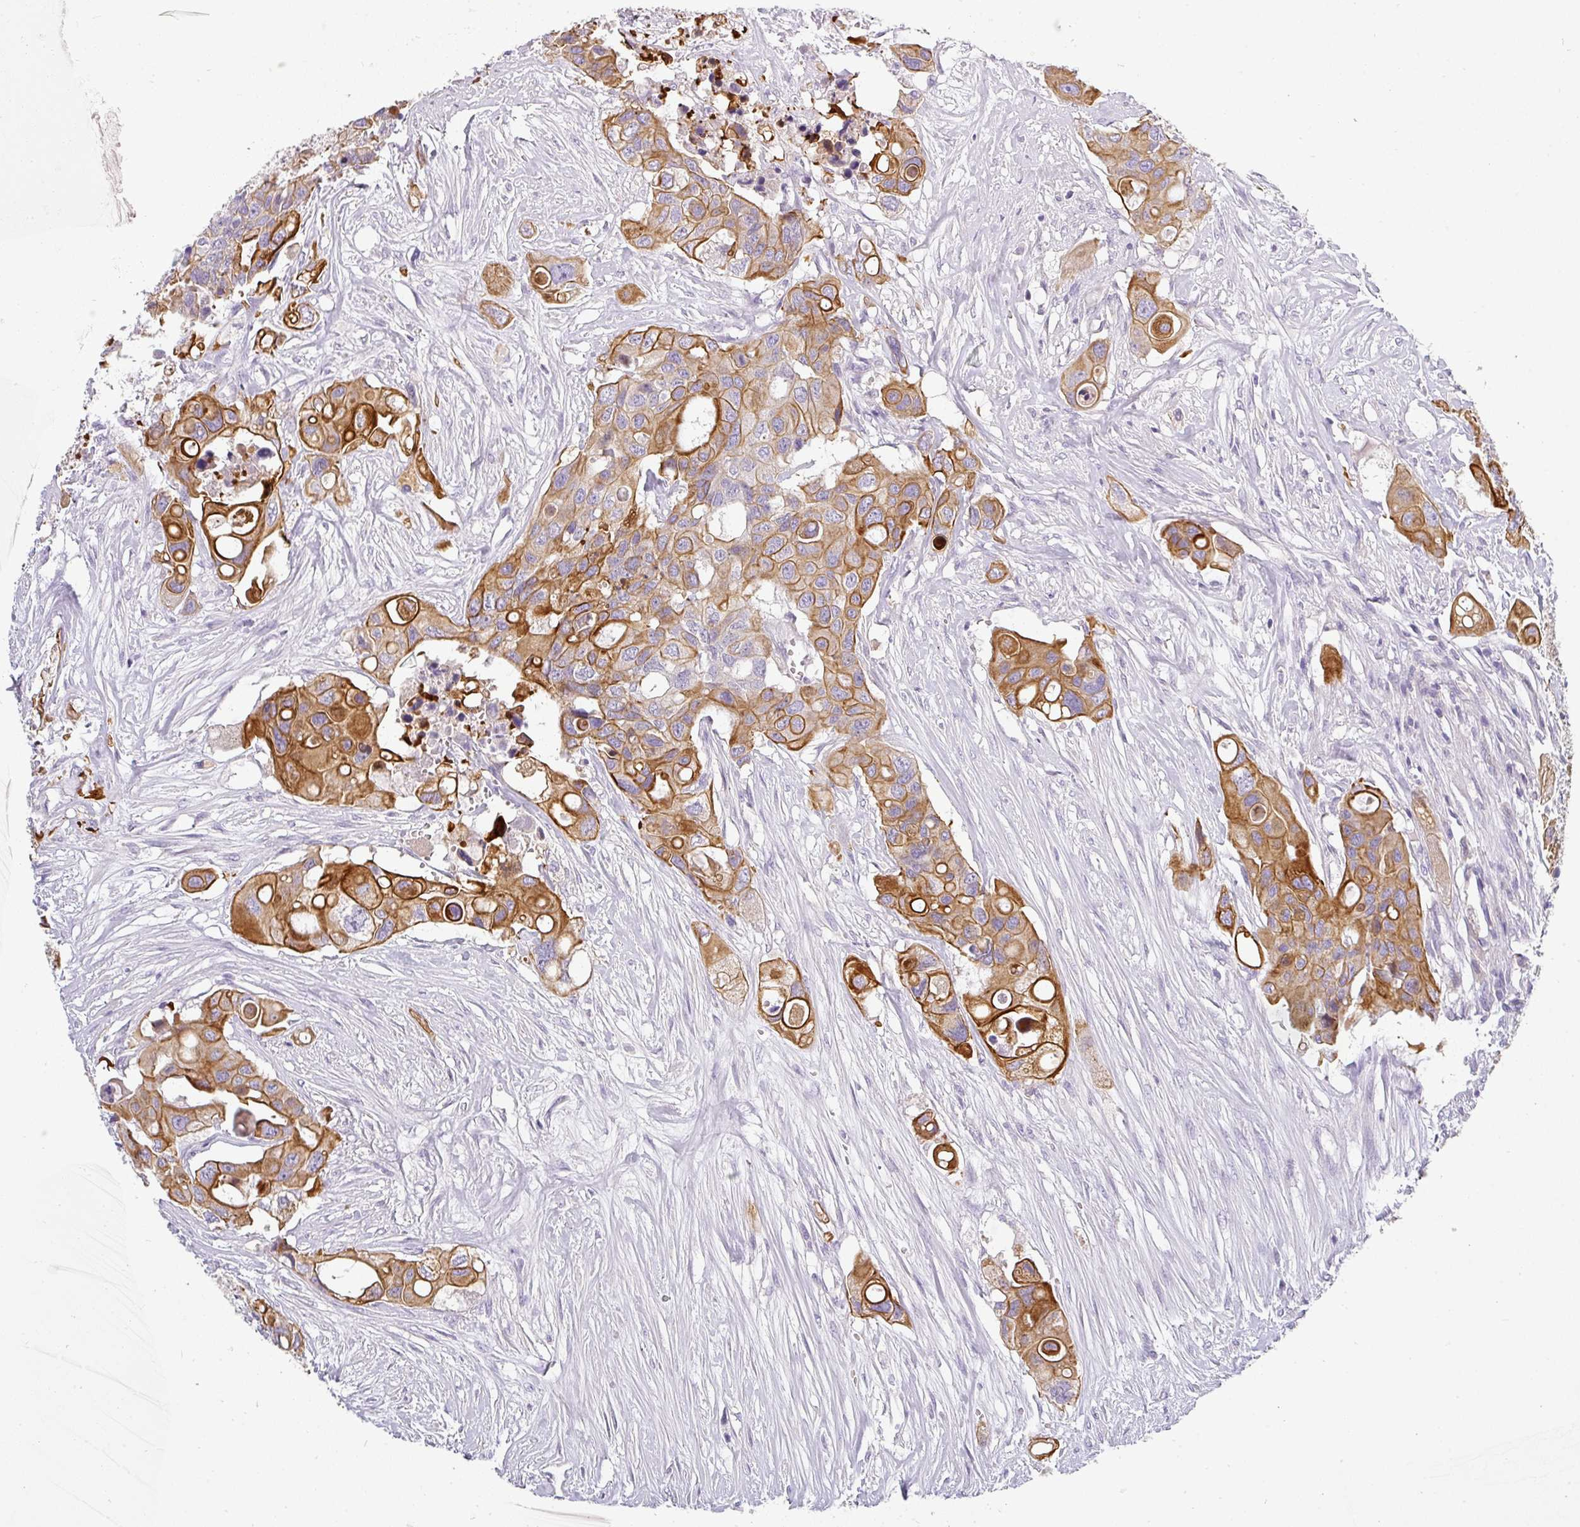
{"staining": {"intensity": "strong", "quantity": ">75%", "location": "cytoplasmic/membranous"}, "tissue": "colorectal cancer", "cell_type": "Tumor cells", "image_type": "cancer", "snomed": [{"axis": "morphology", "description": "Adenocarcinoma, NOS"}, {"axis": "topography", "description": "Colon"}], "caption": "Adenocarcinoma (colorectal) tissue shows strong cytoplasmic/membranous staining in approximately >75% of tumor cells", "gene": "ASXL3", "patient": {"sex": "male", "age": 77}}